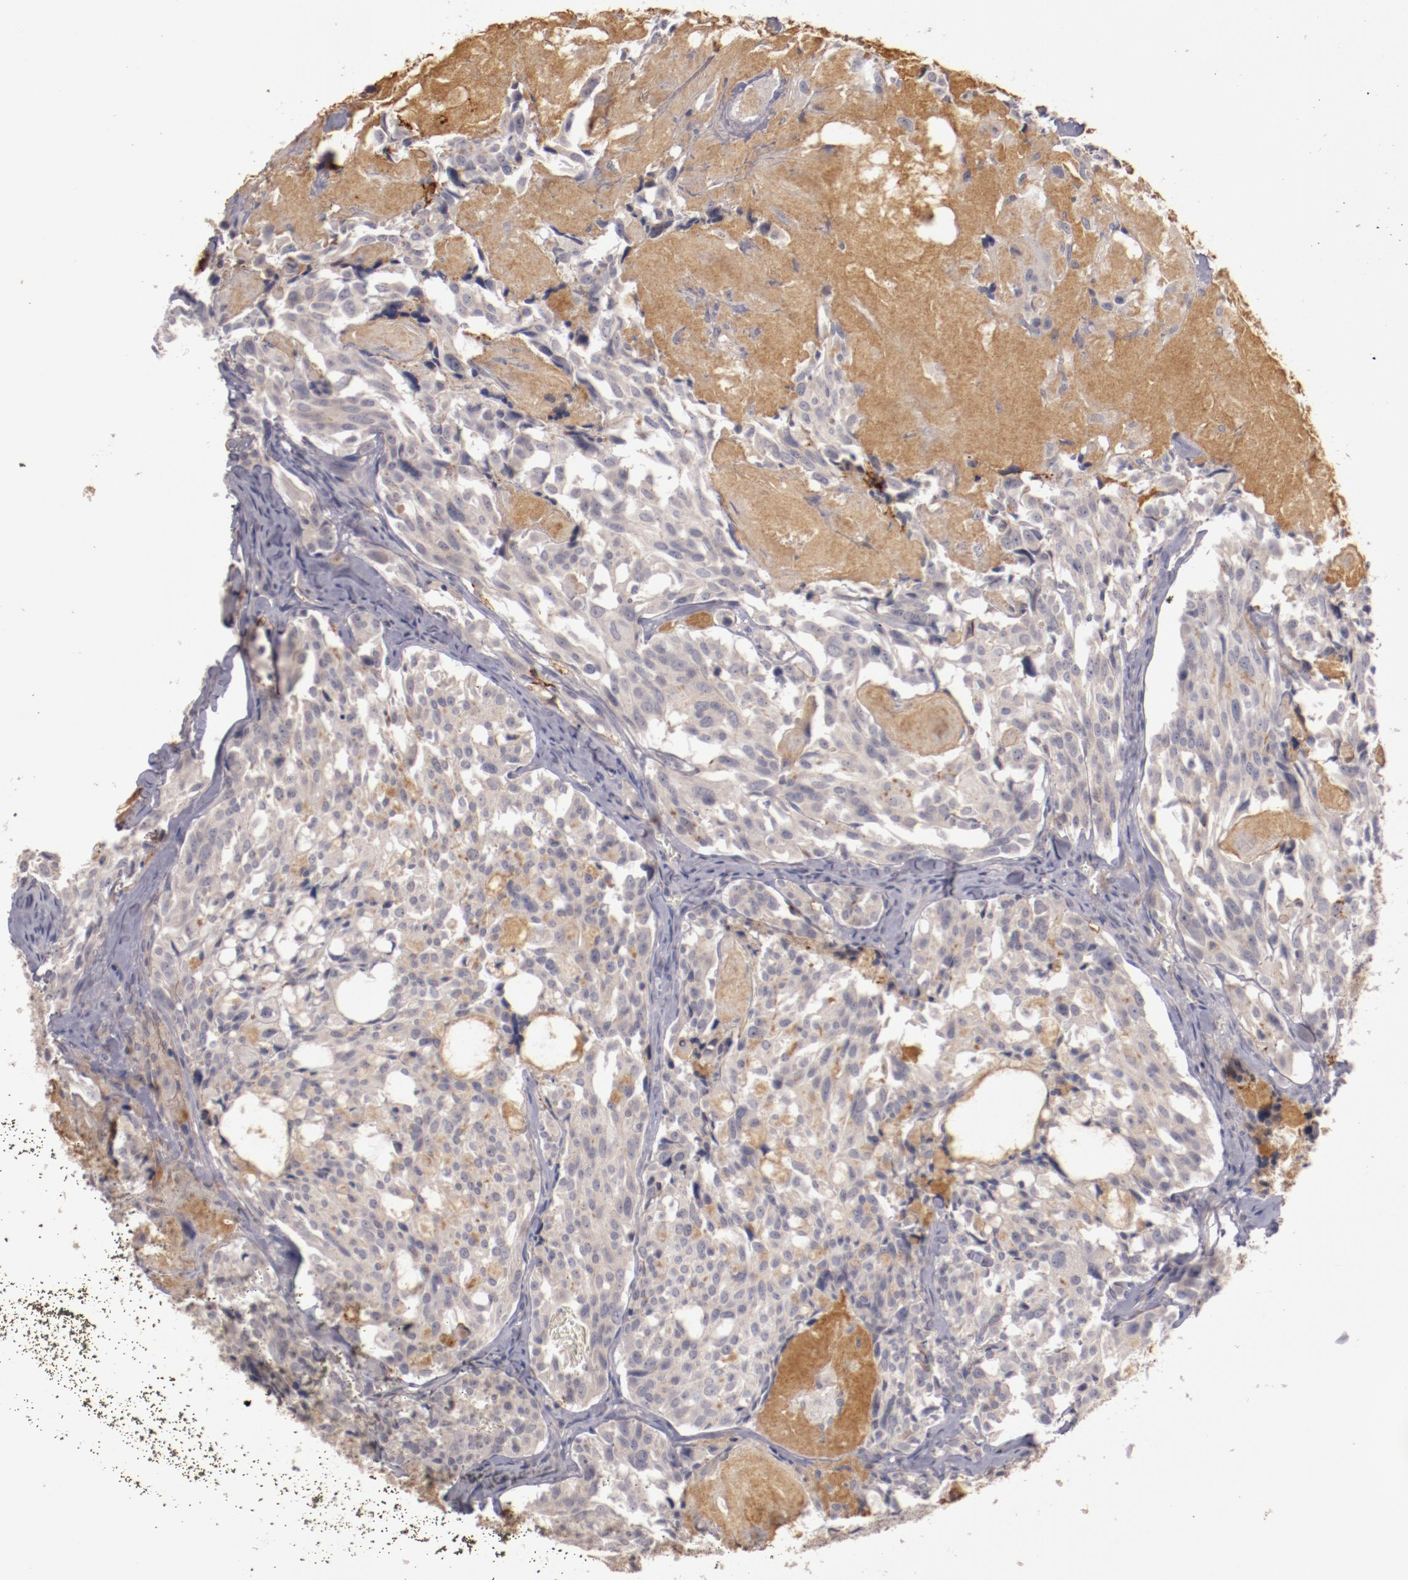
{"staining": {"intensity": "negative", "quantity": "none", "location": "none"}, "tissue": "thyroid cancer", "cell_type": "Tumor cells", "image_type": "cancer", "snomed": [{"axis": "morphology", "description": "Carcinoma, NOS"}, {"axis": "morphology", "description": "Carcinoid, malignant, NOS"}, {"axis": "topography", "description": "Thyroid gland"}], "caption": "Histopathology image shows no protein expression in tumor cells of carcinoma (thyroid) tissue.", "gene": "MBL2", "patient": {"sex": "male", "age": 33}}